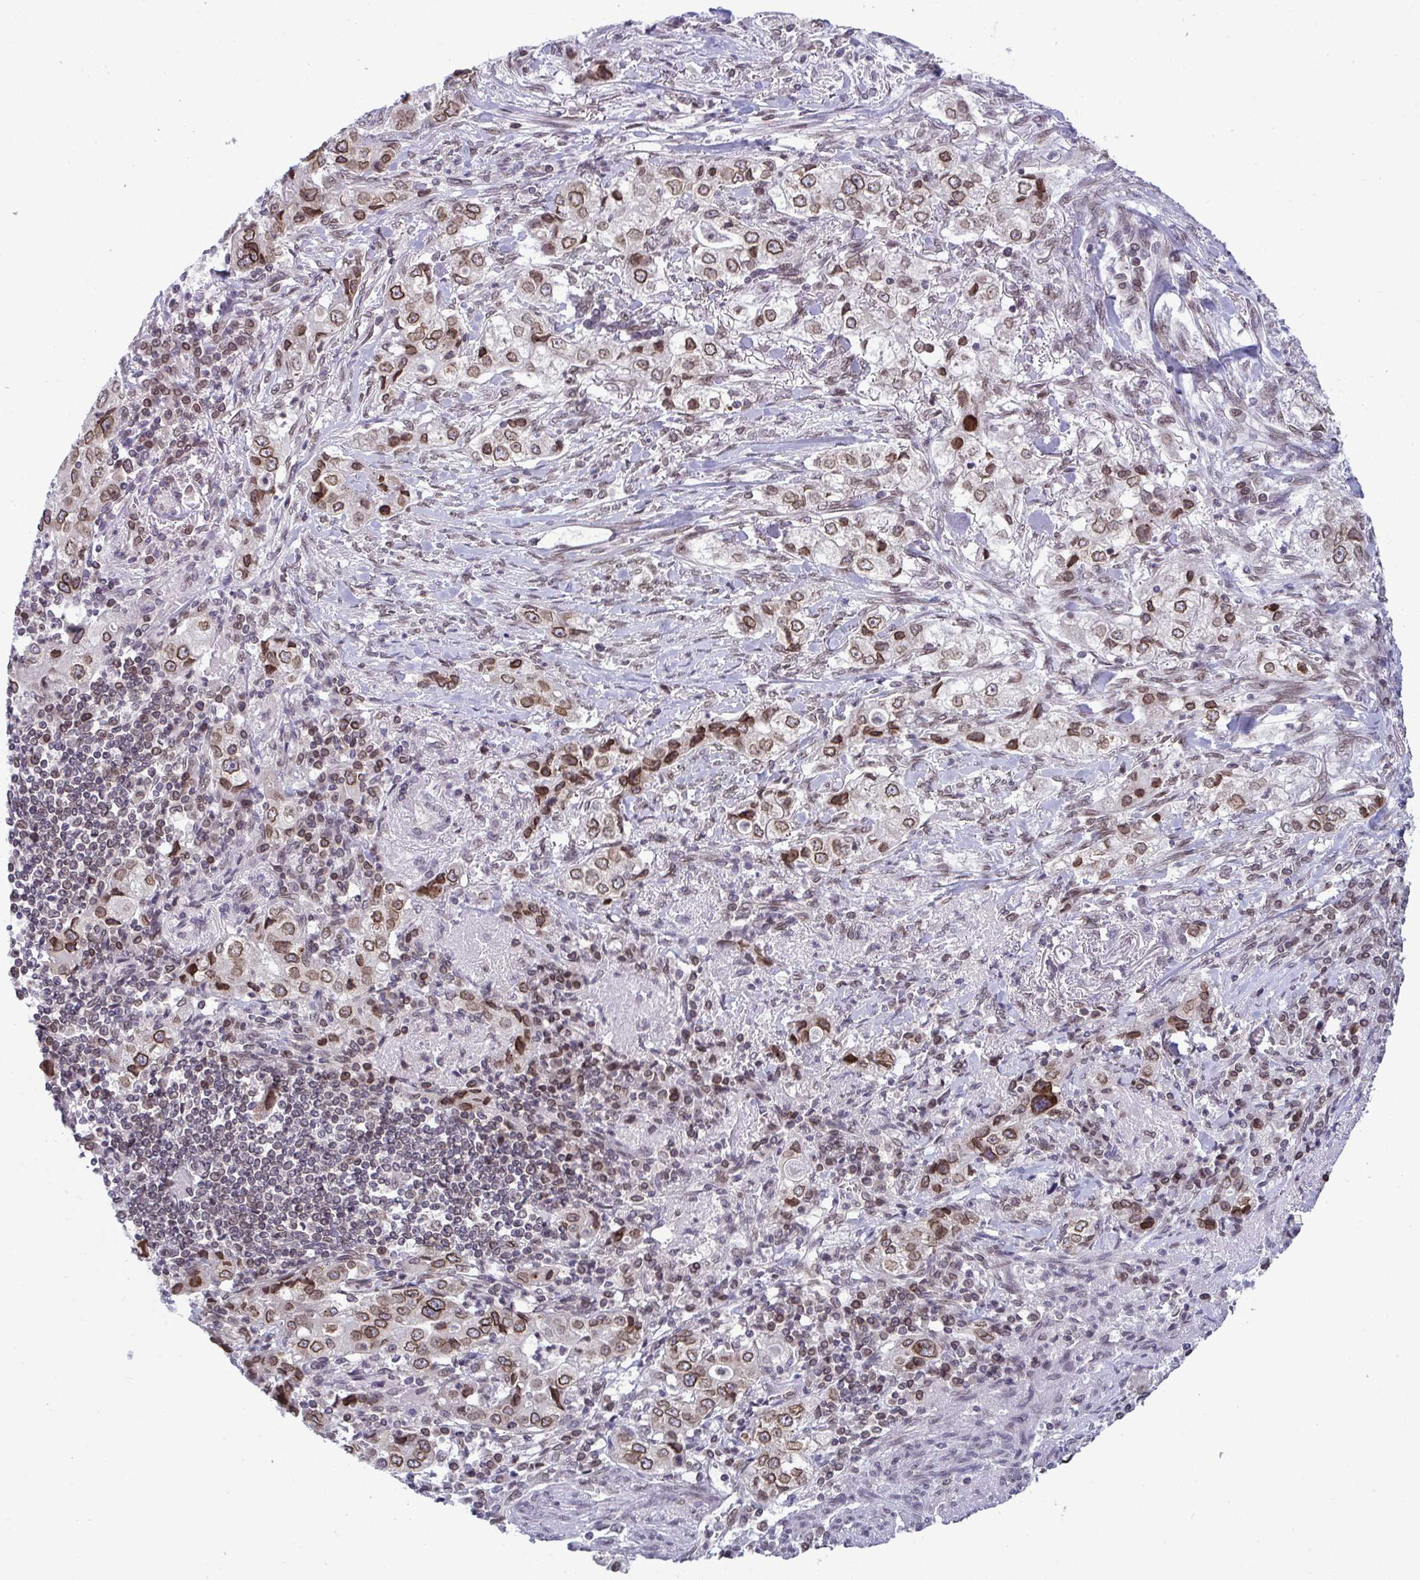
{"staining": {"intensity": "moderate", "quantity": ">75%", "location": "cytoplasmic/membranous,nuclear"}, "tissue": "stomach cancer", "cell_type": "Tumor cells", "image_type": "cancer", "snomed": [{"axis": "morphology", "description": "Adenocarcinoma, NOS"}, {"axis": "topography", "description": "Stomach, upper"}], "caption": "Human stomach adenocarcinoma stained with a protein marker shows moderate staining in tumor cells.", "gene": "RANBP2", "patient": {"sex": "male", "age": 75}}